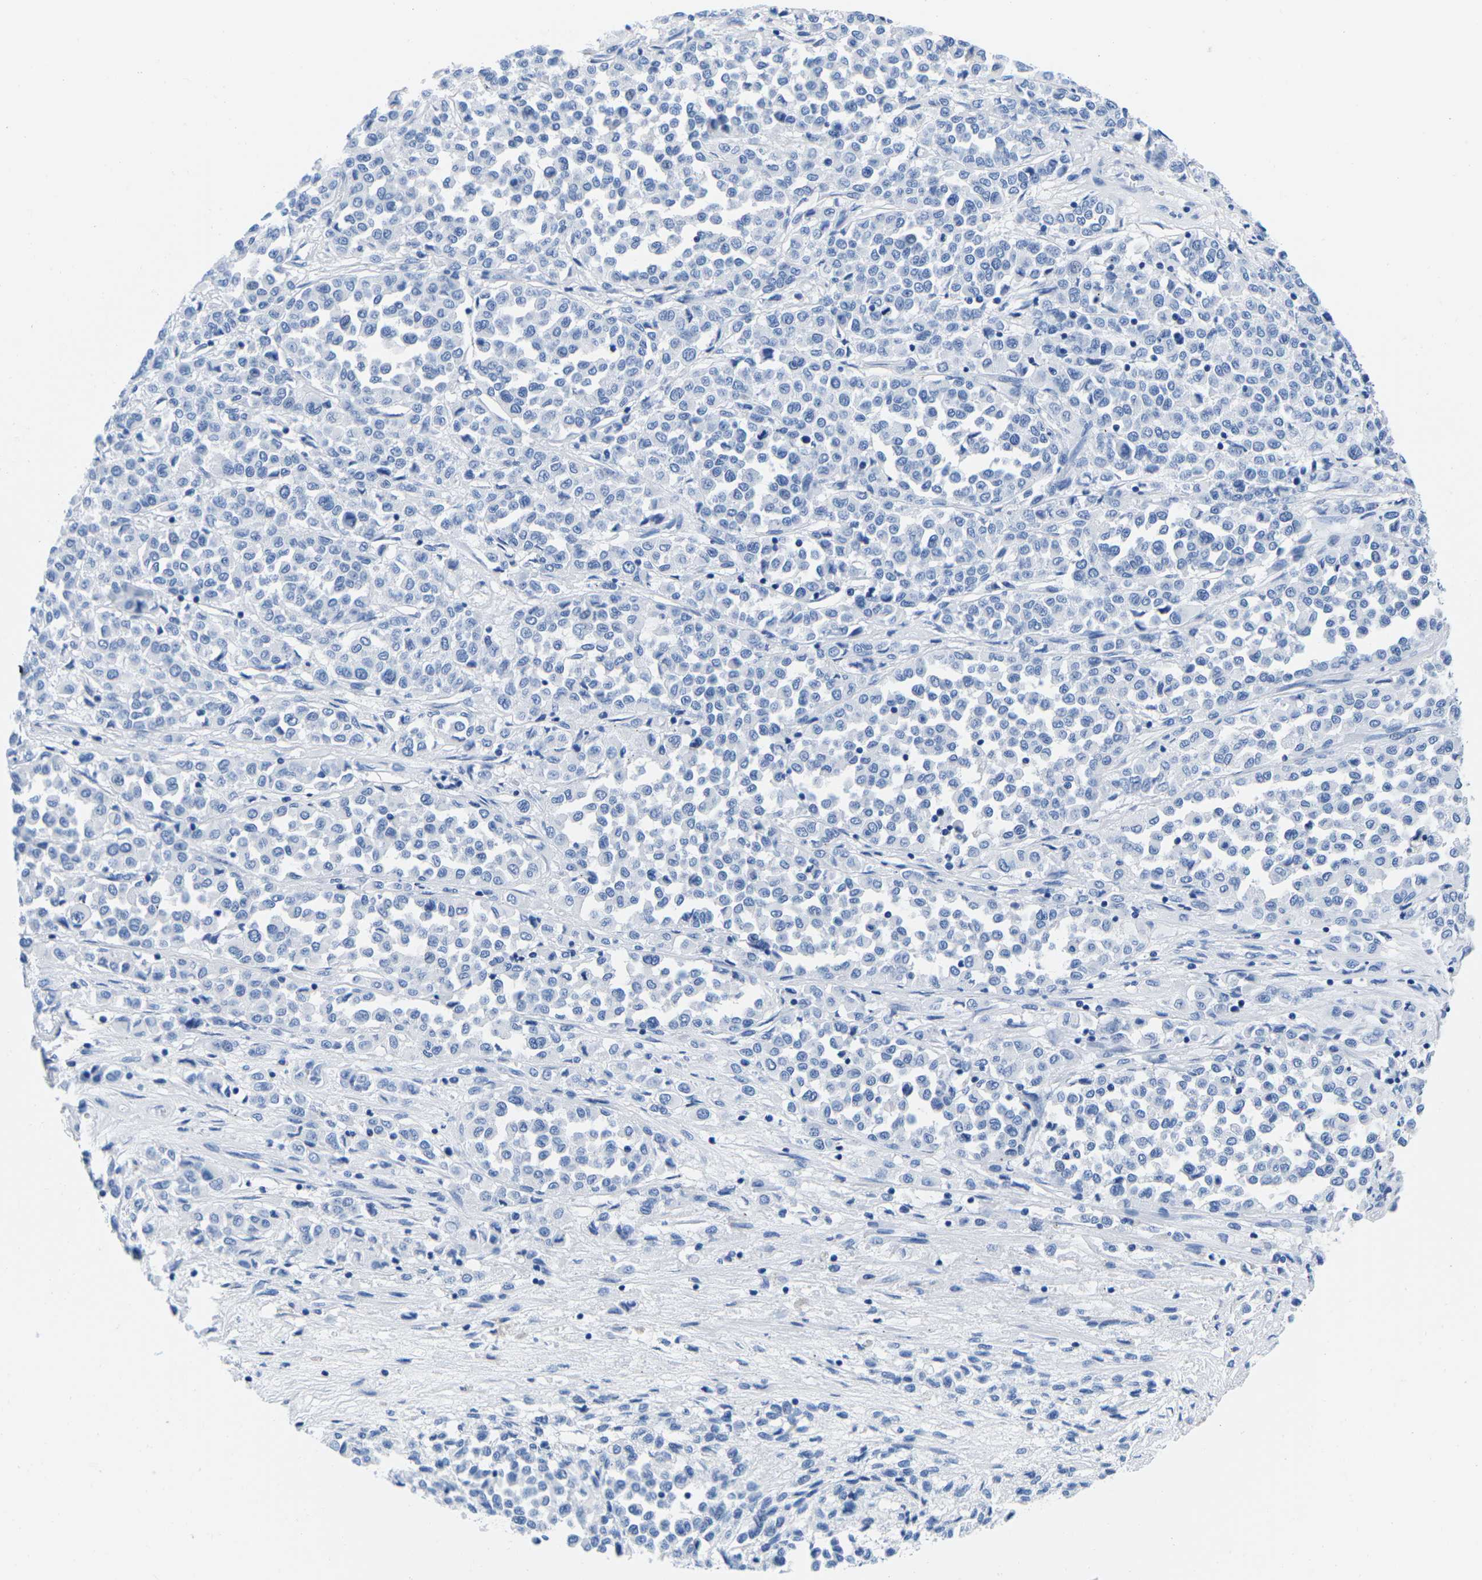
{"staining": {"intensity": "negative", "quantity": "none", "location": "none"}, "tissue": "melanoma", "cell_type": "Tumor cells", "image_type": "cancer", "snomed": [{"axis": "morphology", "description": "Malignant melanoma, Metastatic site"}, {"axis": "topography", "description": "Pancreas"}], "caption": "An immunohistochemistry image of melanoma is shown. There is no staining in tumor cells of melanoma. (Immunohistochemistry, brightfield microscopy, high magnification).", "gene": "CYP1A2", "patient": {"sex": "female", "age": 30}}